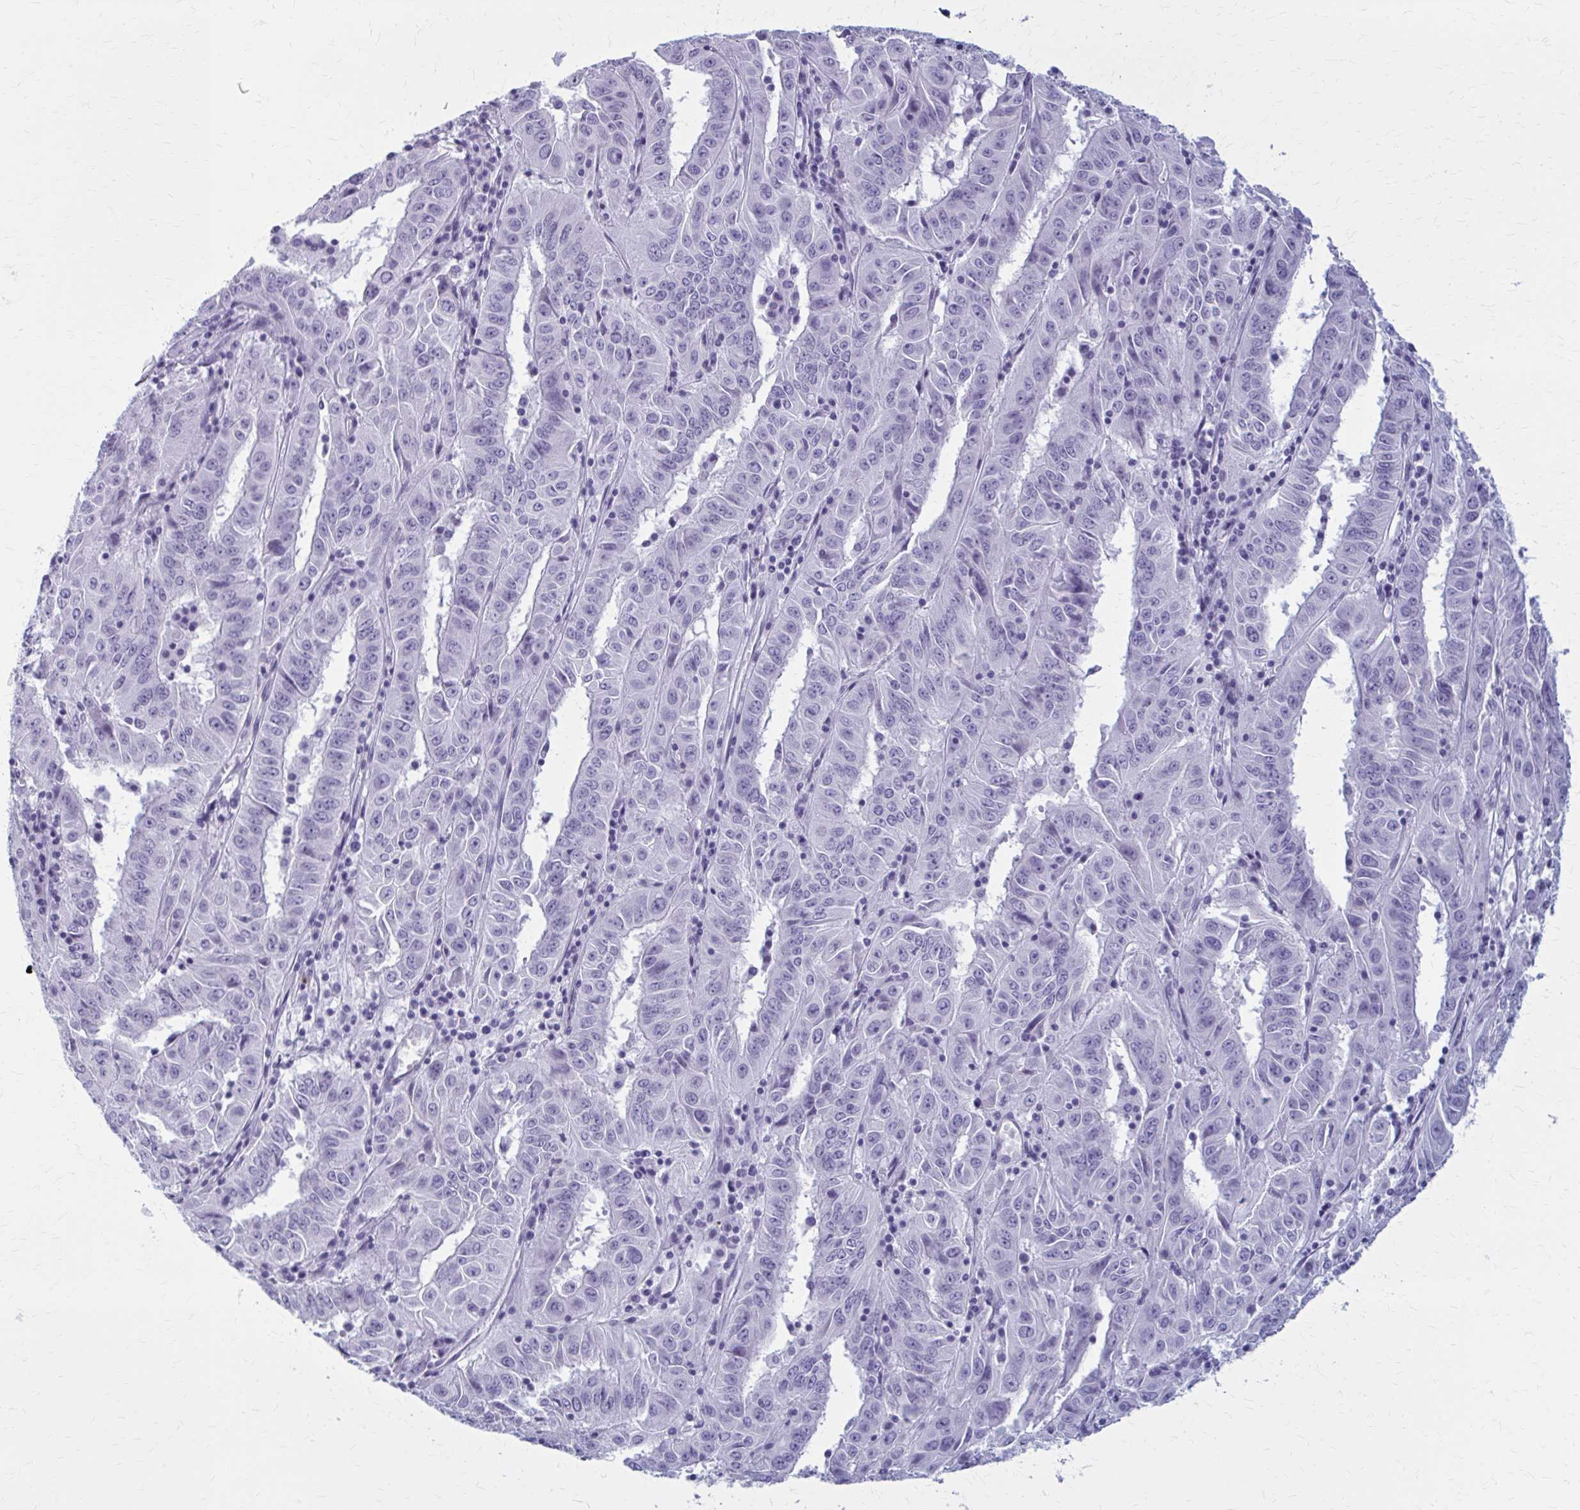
{"staining": {"intensity": "negative", "quantity": "none", "location": "none"}, "tissue": "pancreatic cancer", "cell_type": "Tumor cells", "image_type": "cancer", "snomed": [{"axis": "morphology", "description": "Adenocarcinoma, NOS"}, {"axis": "topography", "description": "Pancreas"}], "caption": "DAB (3,3'-diaminobenzidine) immunohistochemical staining of pancreatic adenocarcinoma shows no significant expression in tumor cells.", "gene": "ZDHHC7", "patient": {"sex": "male", "age": 63}}